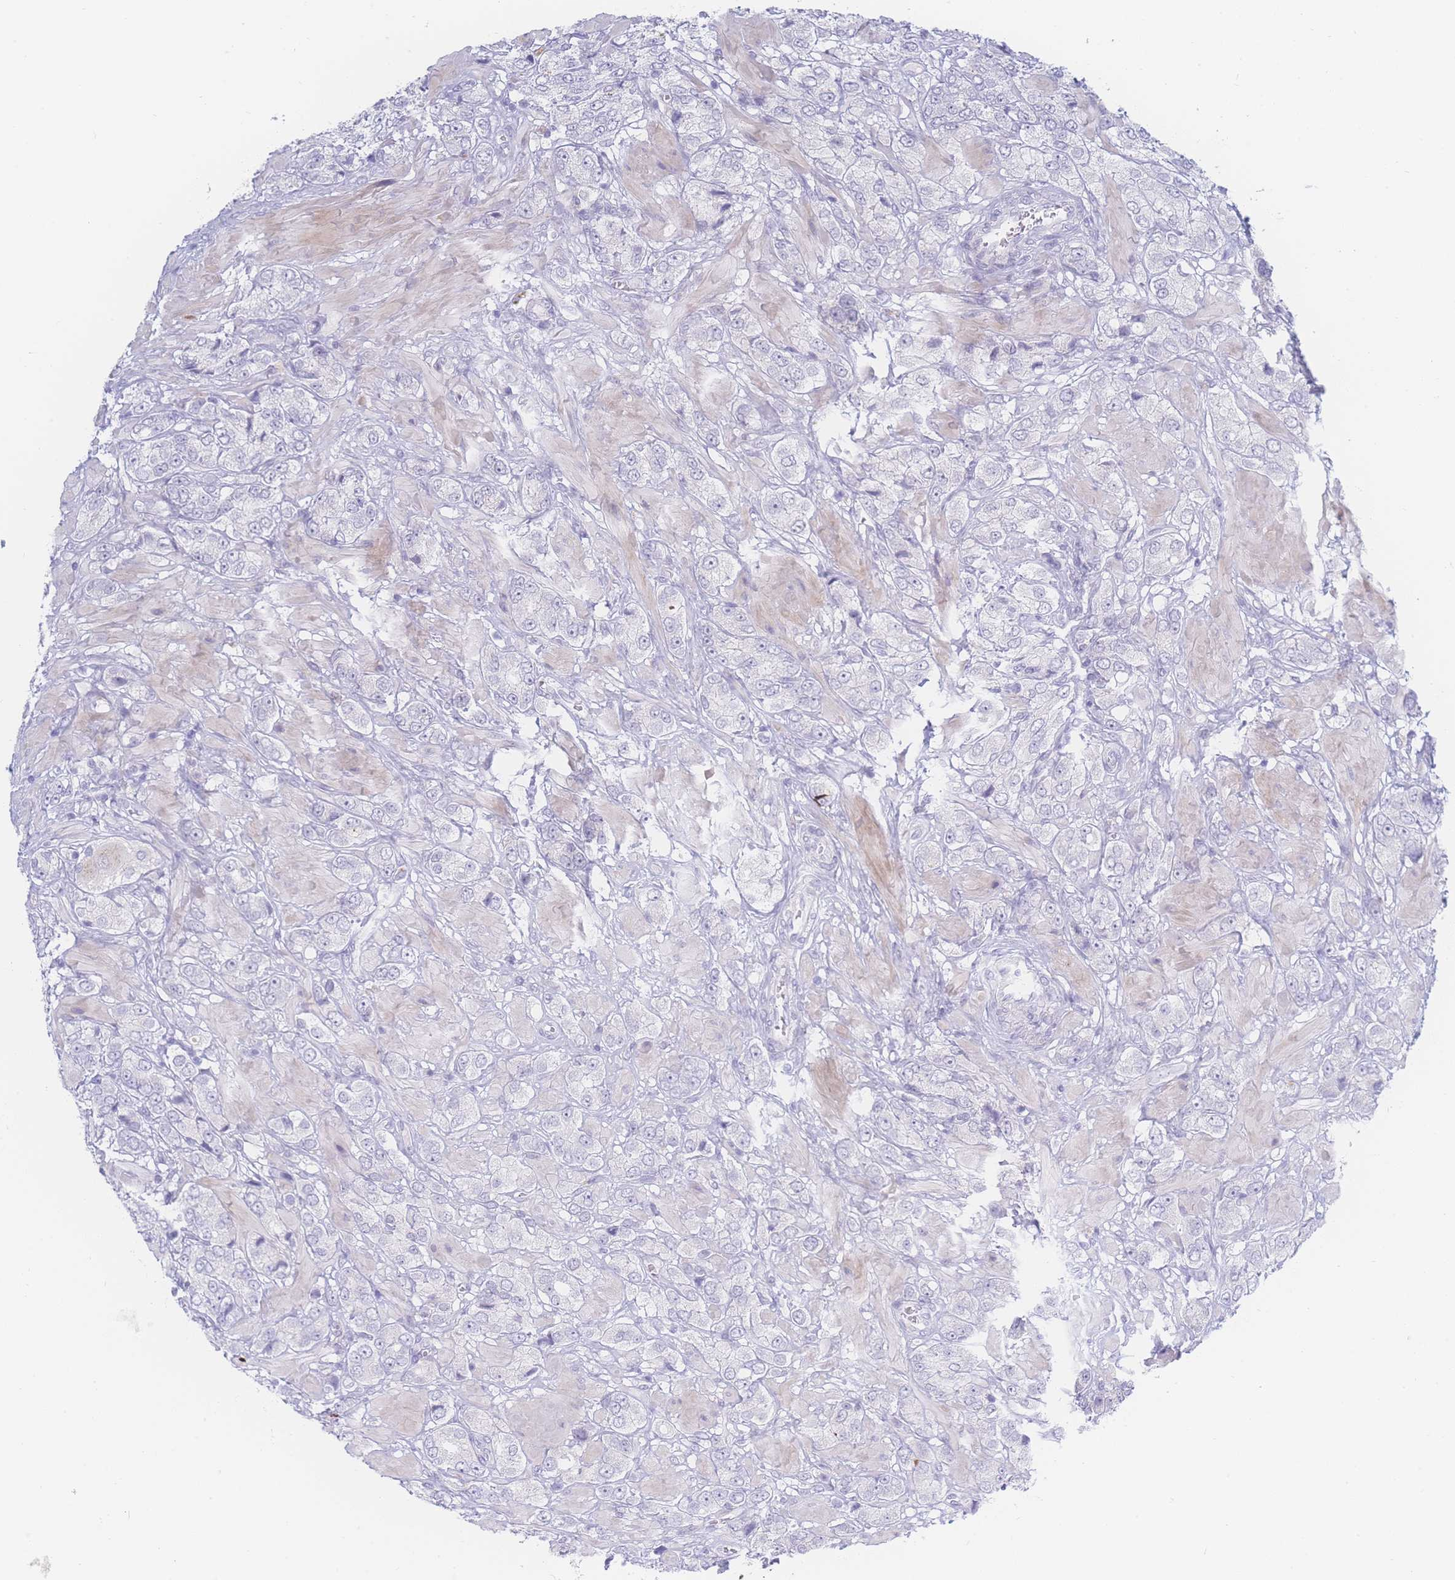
{"staining": {"intensity": "negative", "quantity": "none", "location": "none"}, "tissue": "prostate cancer", "cell_type": "Tumor cells", "image_type": "cancer", "snomed": [{"axis": "morphology", "description": "Adenocarcinoma, High grade"}, {"axis": "topography", "description": "Prostate and seminal vesicle, NOS"}], "caption": "This is an immunohistochemistry histopathology image of human high-grade adenocarcinoma (prostate). There is no staining in tumor cells.", "gene": "PRSS22", "patient": {"sex": "male", "age": 64}}